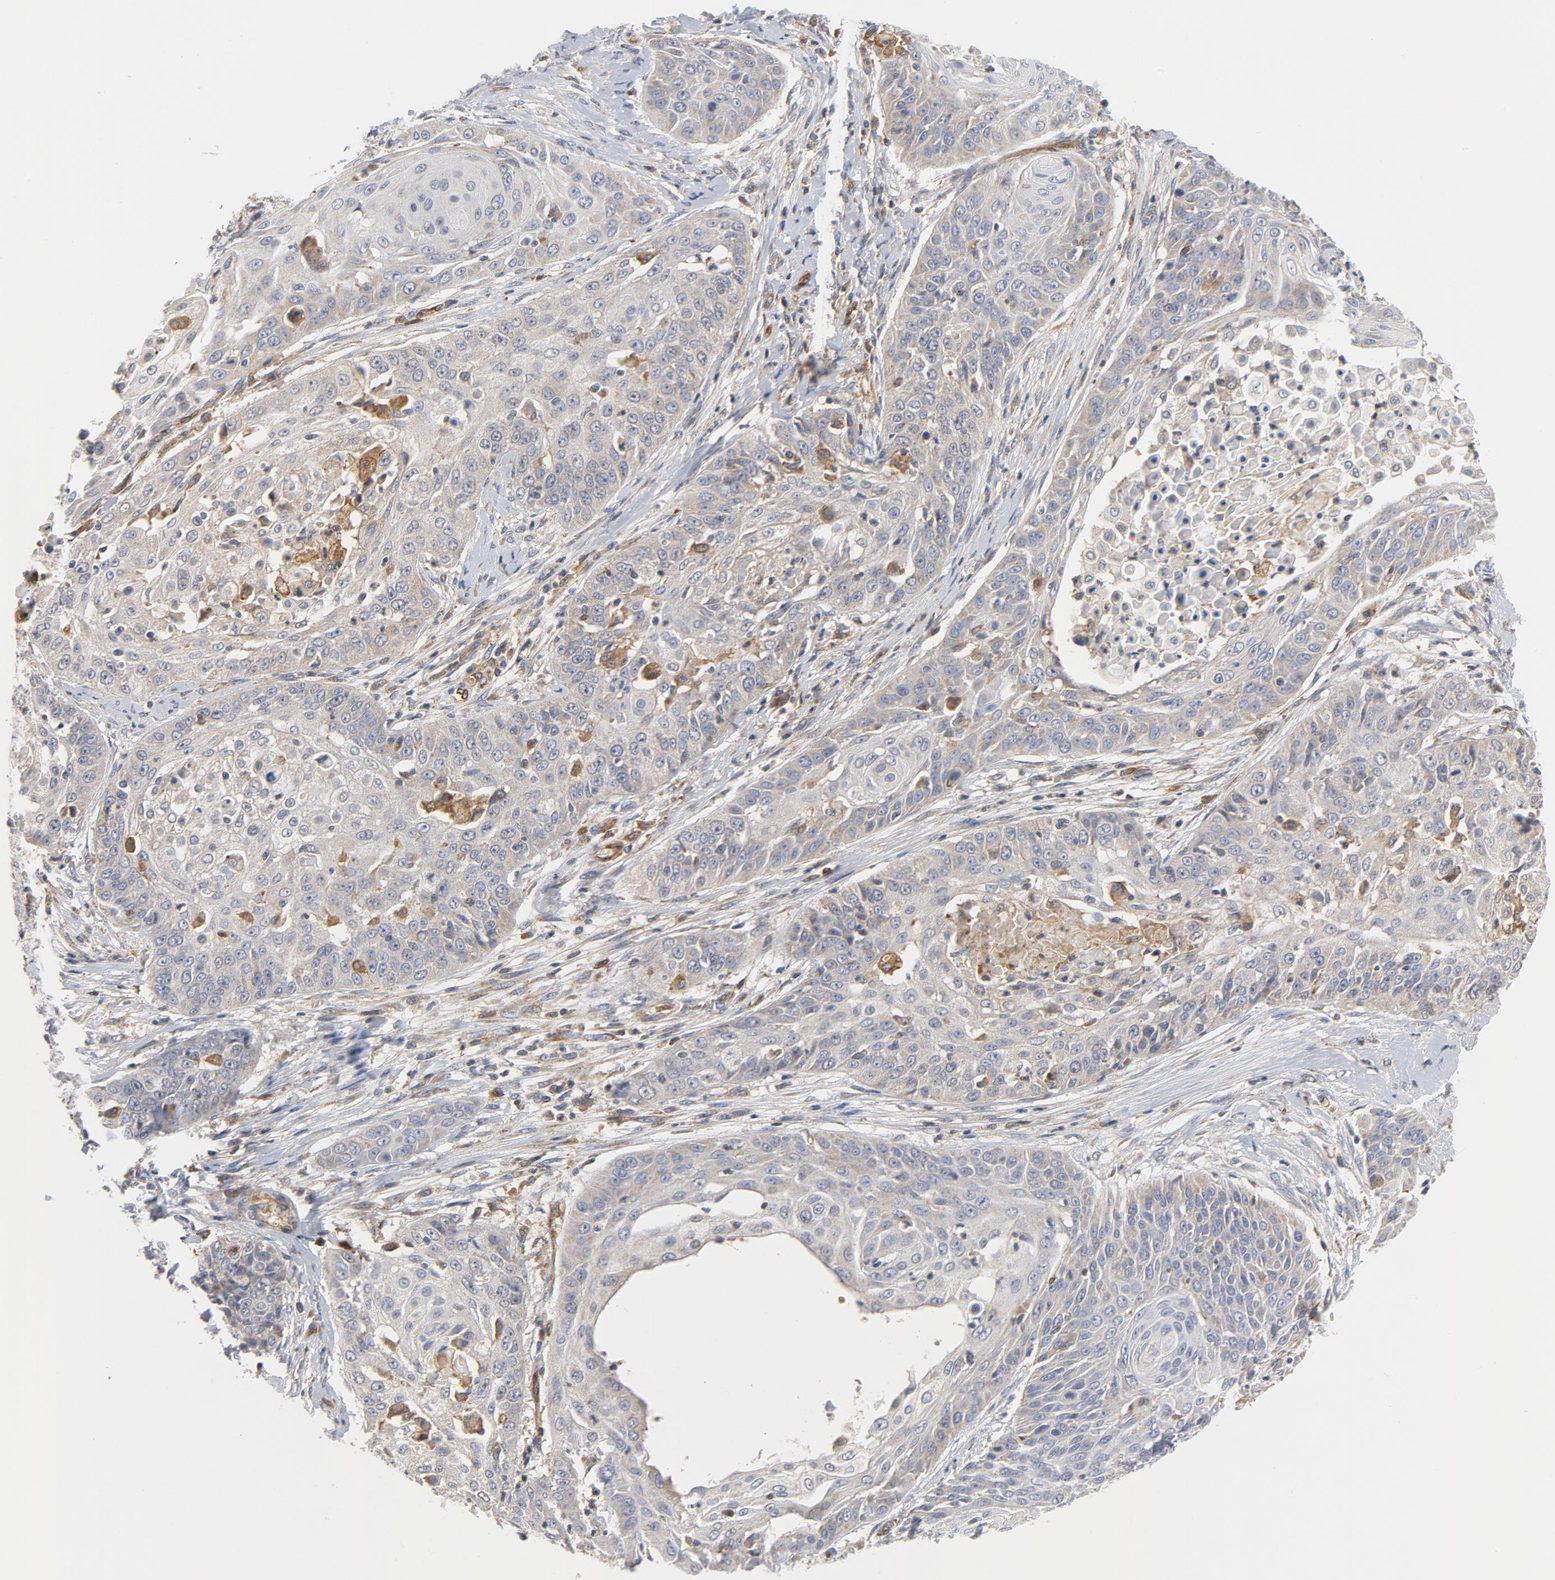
{"staining": {"intensity": "weak", "quantity": ">75%", "location": "cytoplasmic/membranous"}, "tissue": "cervical cancer", "cell_type": "Tumor cells", "image_type": "cancer", "snomed": [{"axis": "morphology", "description": "Squamous cell carcinoma, NOS"}, {"axis": "topography", "description": "Cervix"}], "caption": "Human squamous cell carcinoma (cervical) stained for a protein (brown) demonstrates weak cytoplasmic/membranous positive staining in approximately >75% of tumor cells.", "gene": "RAPGEF4", "patient": {"sex": "female", "age": 64}}